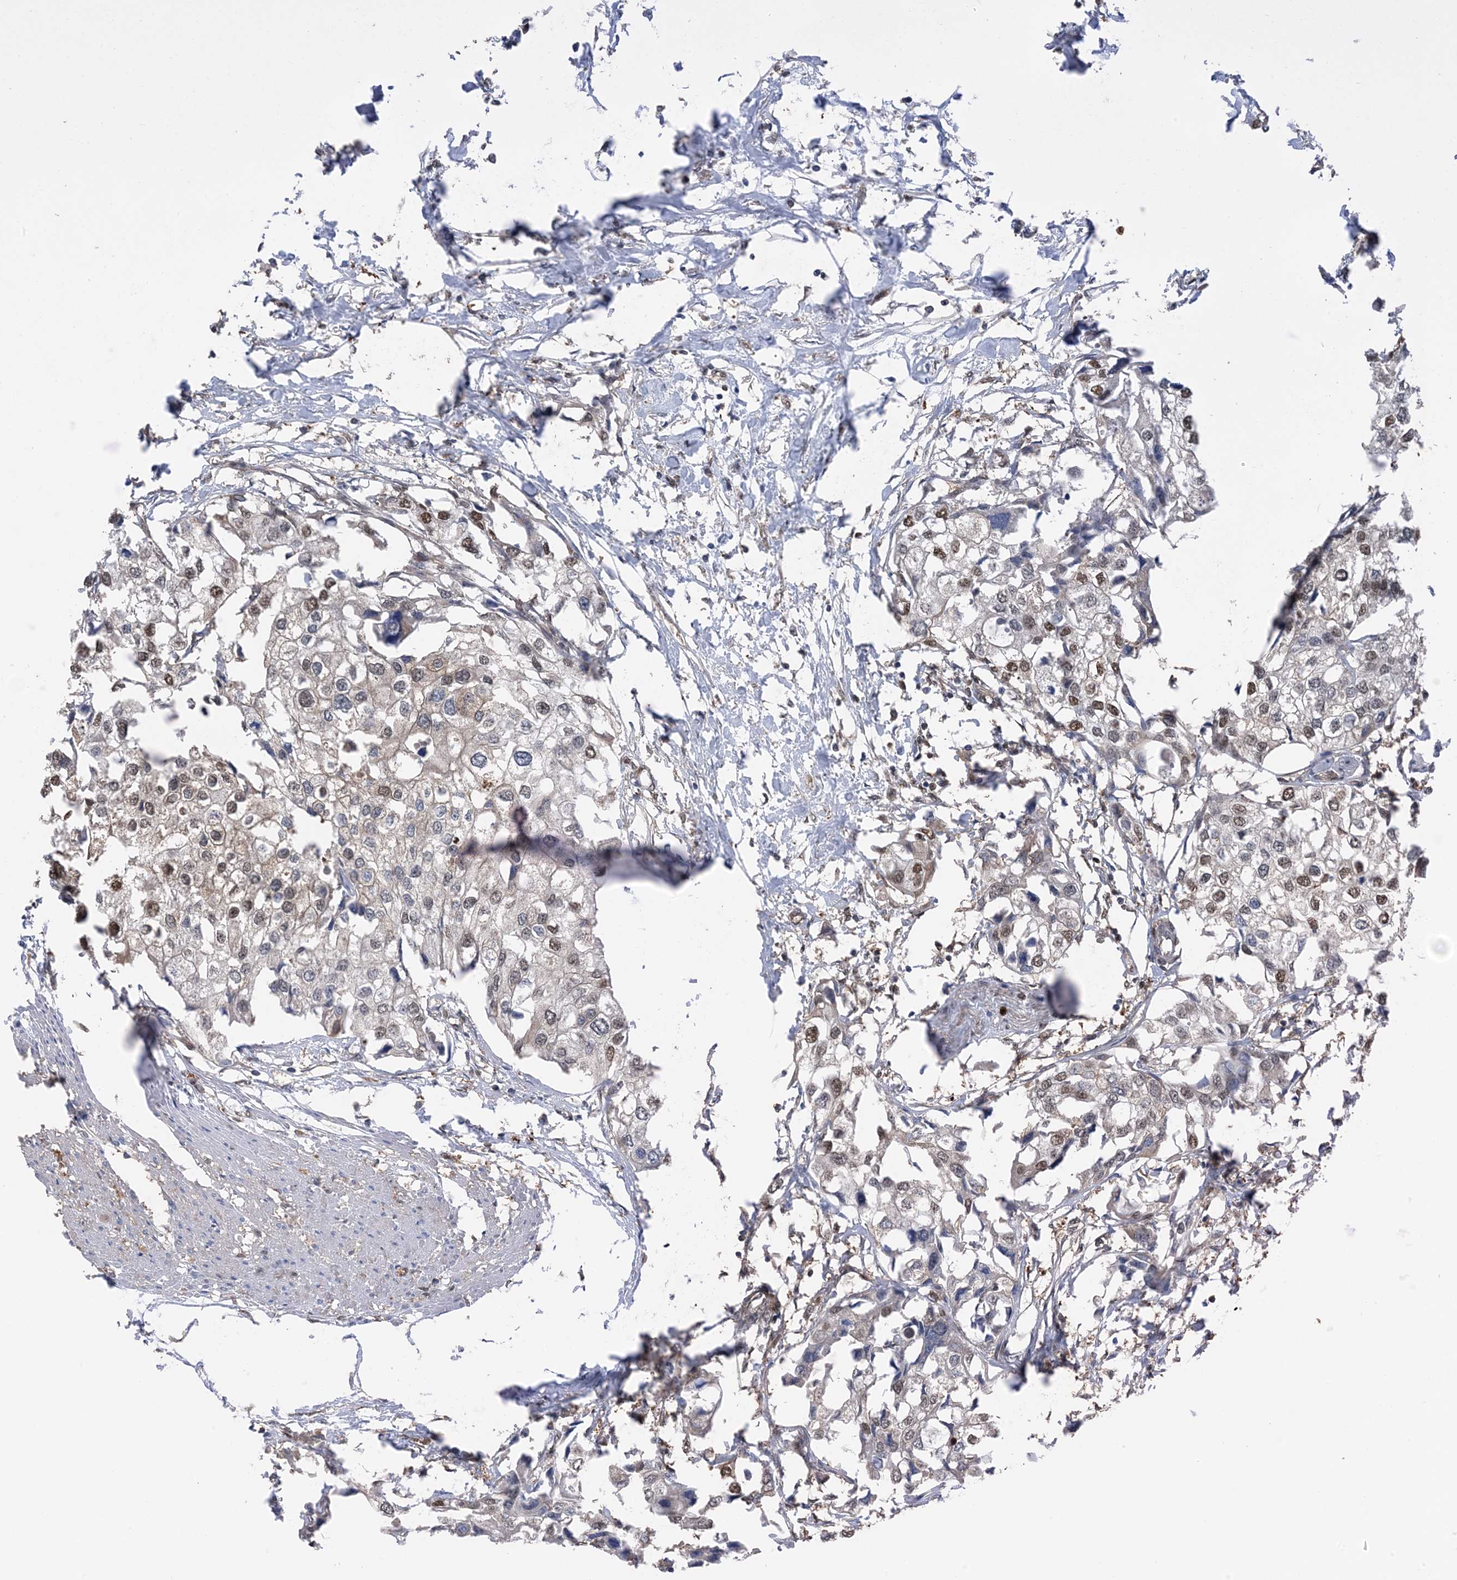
{"staining": {"intensity": "moderate", "quantity": "<25%", "location": "nuclear"}, "tissue": "urothelial cancer", "cell_type": "Tumor cells", "image_type": "cancer", "snomed": [{"axis": "morphology", "description": "Urothelial carcinoma, High grade"}, {"axis": "topography", "description": "Urinary bladder"}], "caption": "Protein expression analysis of urothelial cancer demonstrates moderate nuclear positivity in about <25% of tumor cells.", "gene": "HIKESHI", "patient": {"sex": "male", "age": 64}}